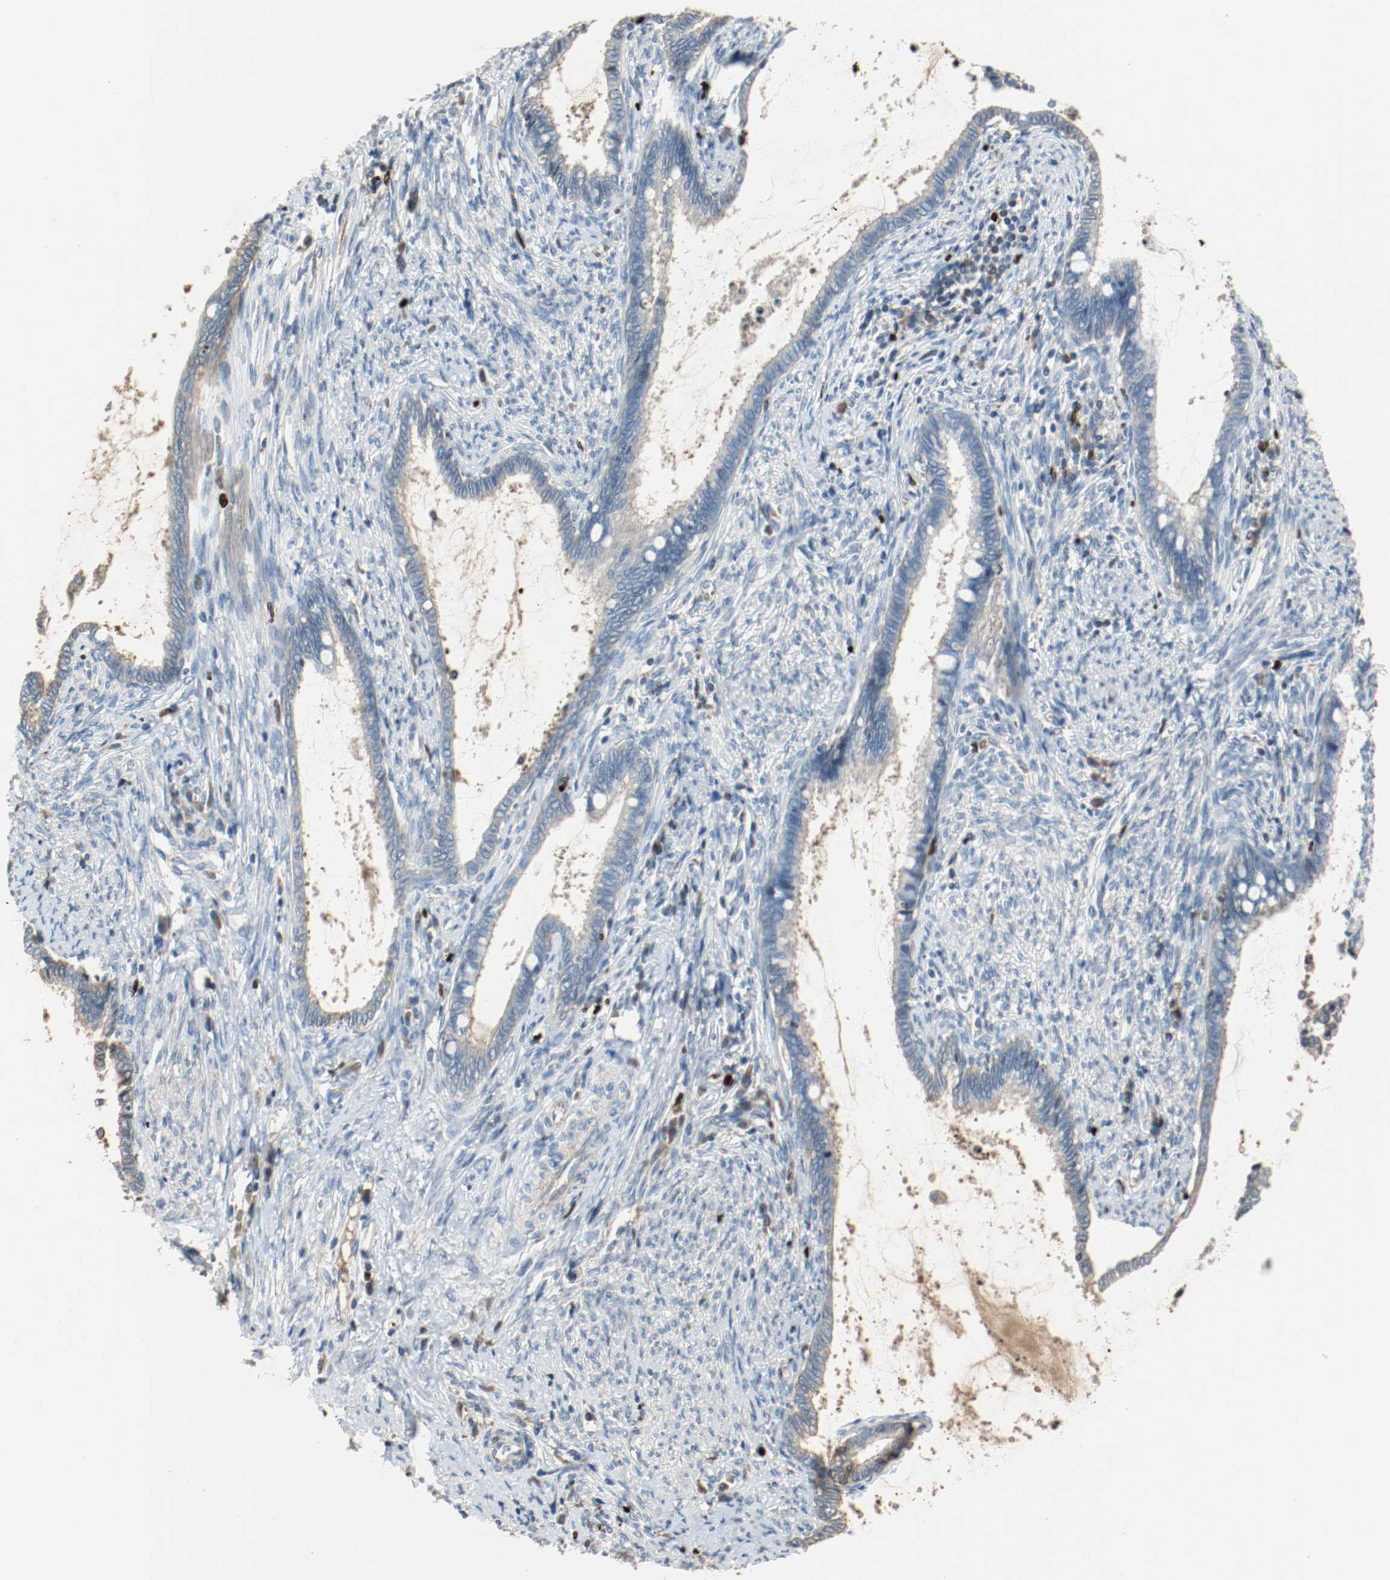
{"staining": {"intensity": "negative", "quantity": "none", "location": "none"}, "tissue": "cervical cancer", "cell_type": "Tumor cells", "image_type": "cancer", "snomed": [{"axis": "morphology", "description": "Adenocarcinoma, NOS"}, {"axis": "topography", "description": "Cervix"}], "caption": "Immunohistochemical staining of human adenocarcinoma (cervical) demonstrates no significant positivity in tumor cells.", "gene": "BLK", "patient": {"sex": "female", "age": 44}}